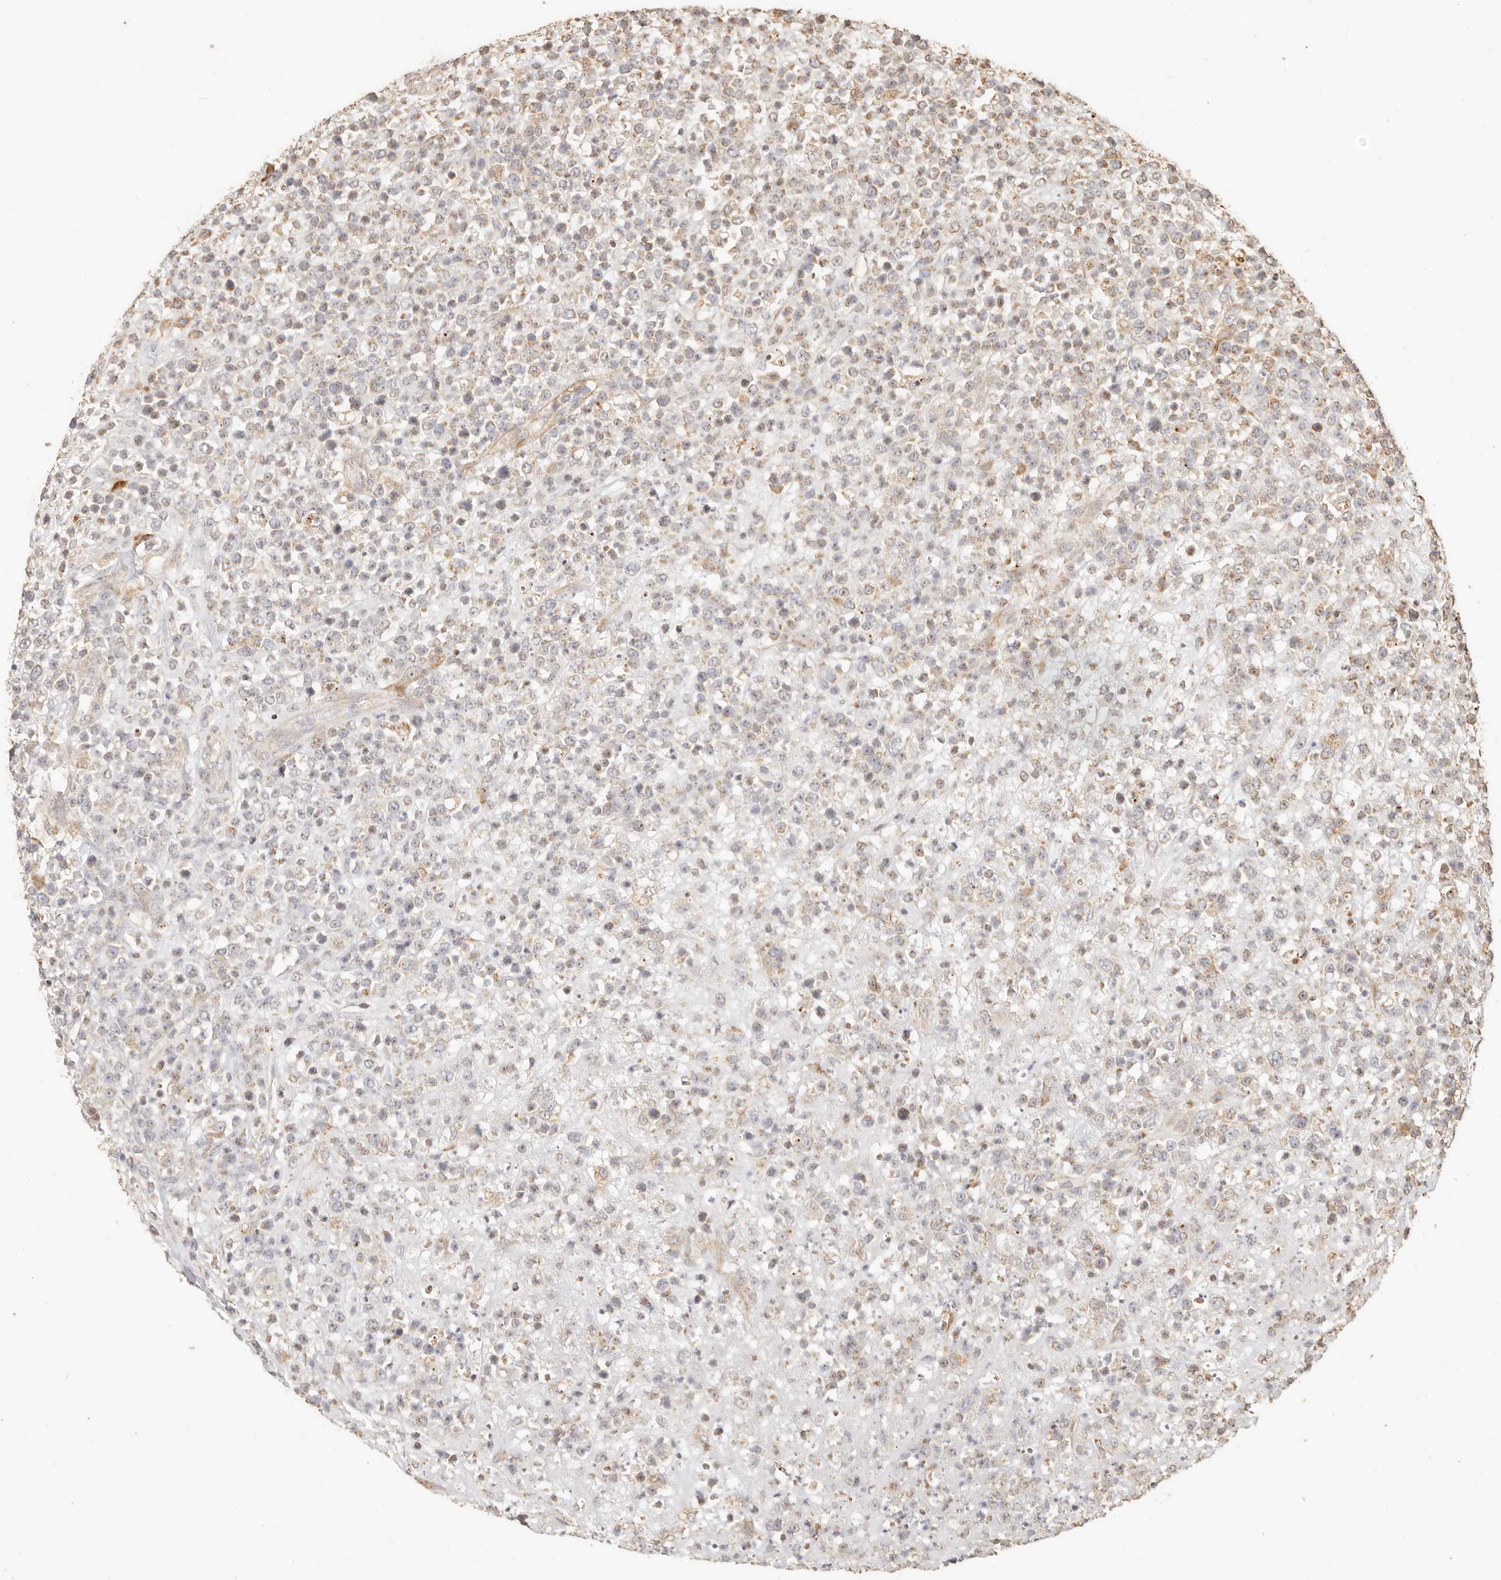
{"staining": {"intensity": "weak", "quantity": "25%-75%", "location": "cytoplasmic/membranous"}, "tissue": "lymphoma", "cell_type": "Tumor cells", "image_type": "cancer", "snomed": [{"axis": "morphology", "description": "Malignant lymphoma, non-Hodgkin's type, High grade"}, {"axis": "topography", "description": "Colon"}], "caption": "Immunohistochemistry of human malignant lymphoma, non-Hodgkin's type (high-grade) shows low levels of weak cytoplasmic/membranous staining in approximately 25%-75% of tumor cells.", "gene": "PTPN22", "patient": {"sex": "female", "age": 53}}